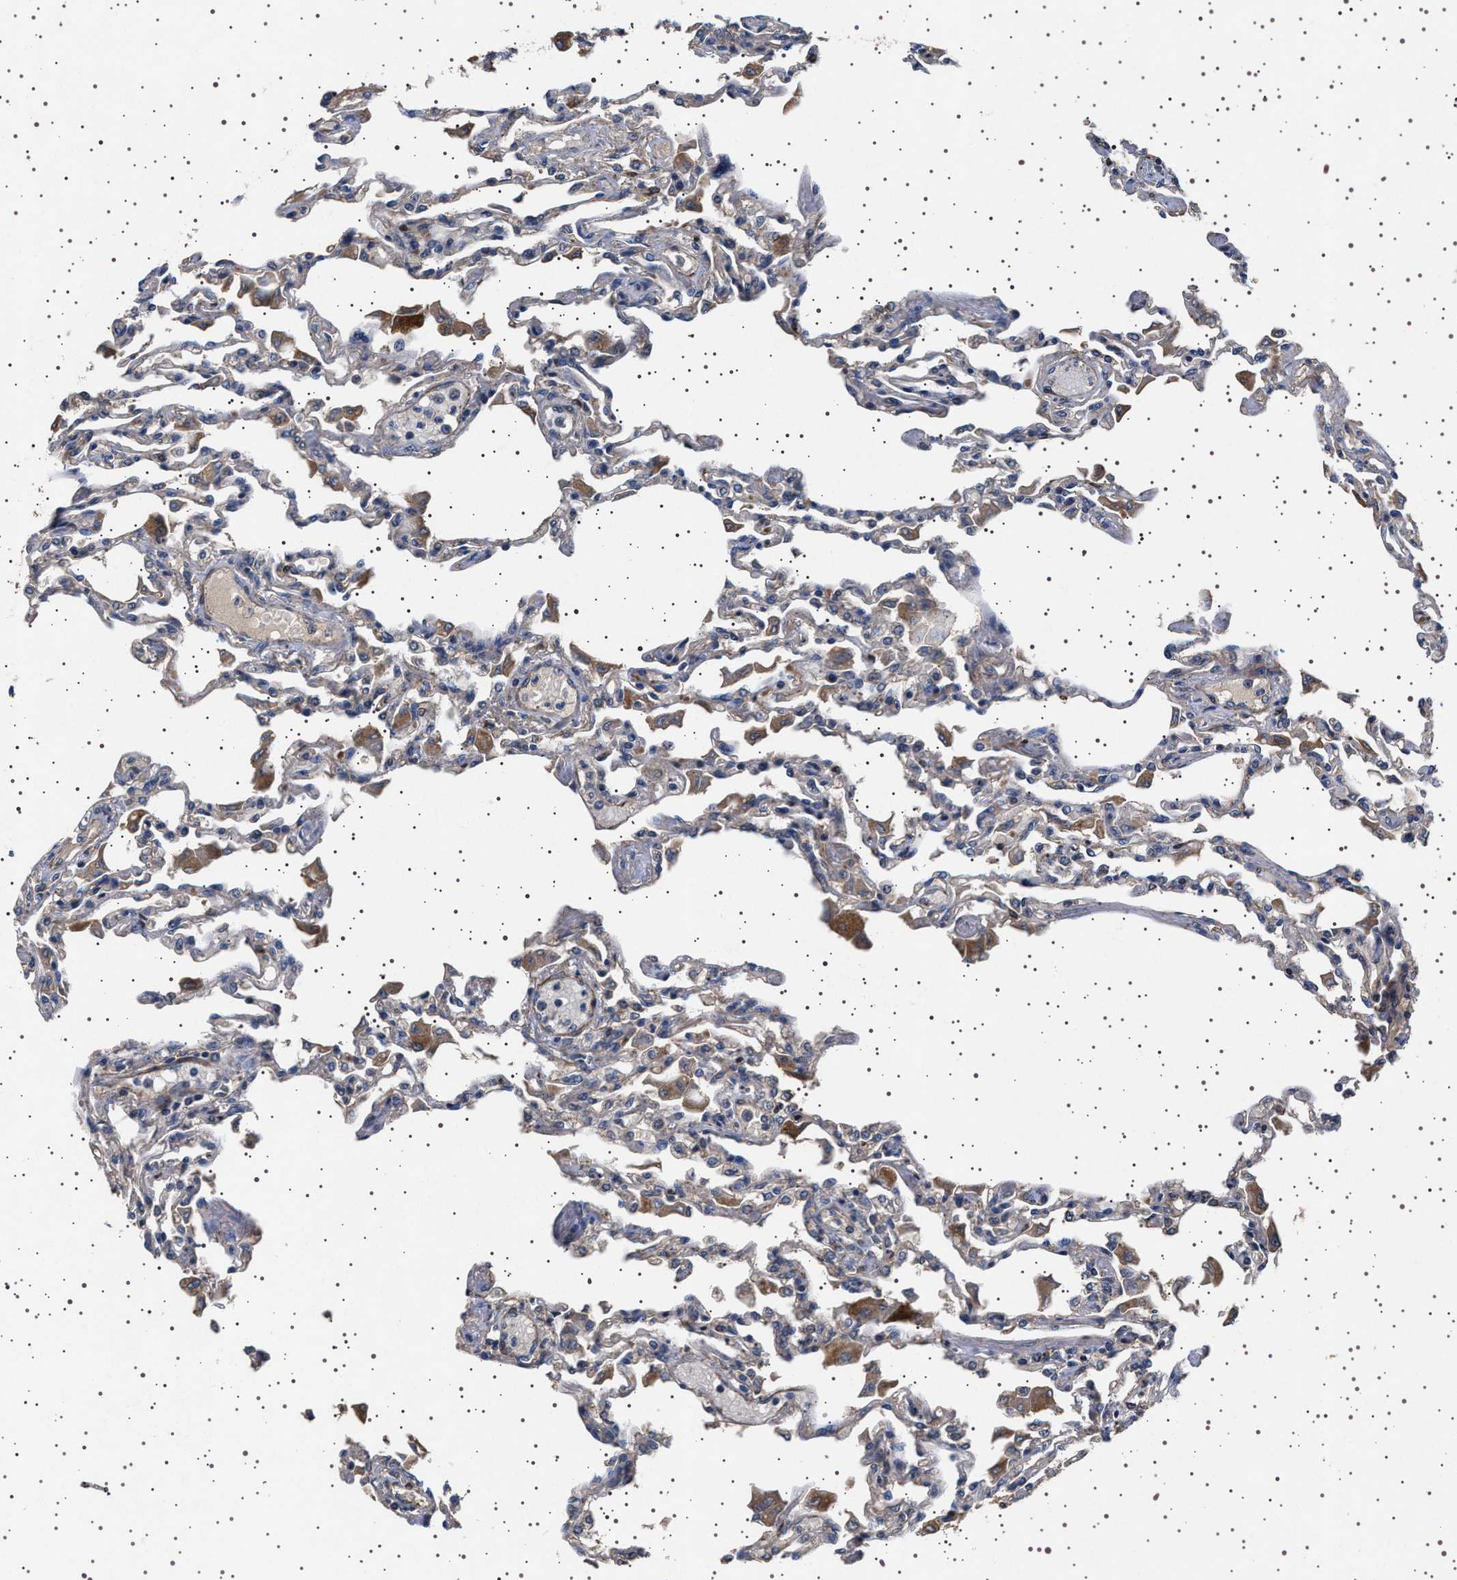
{"staining": {"intensity": "negative", "quantity": "none", "location": "none"}, "tissue": "lung", "cell_type": "Alveolar cells", "image_type": "normal", "snomed": [{"axis": "morphology", "description": "Normal tissue, NOS"}, {"axis": "topography", "description": "Bronchus"}, {"axis": "topography", "description": "Lung"}], "caption": "Protein analysis of unremarkable lung shows no significant positivity in alveolar cells. The staining was performed using DAB (3,3'-diaminobenzidine) to visualize the protein expression in brown, while the nuclei were stained in blue with hematoxylin (Magnification: 20x).", "gene": "GUCY1B1", "patient": {"sex": "female", "age": 49}}